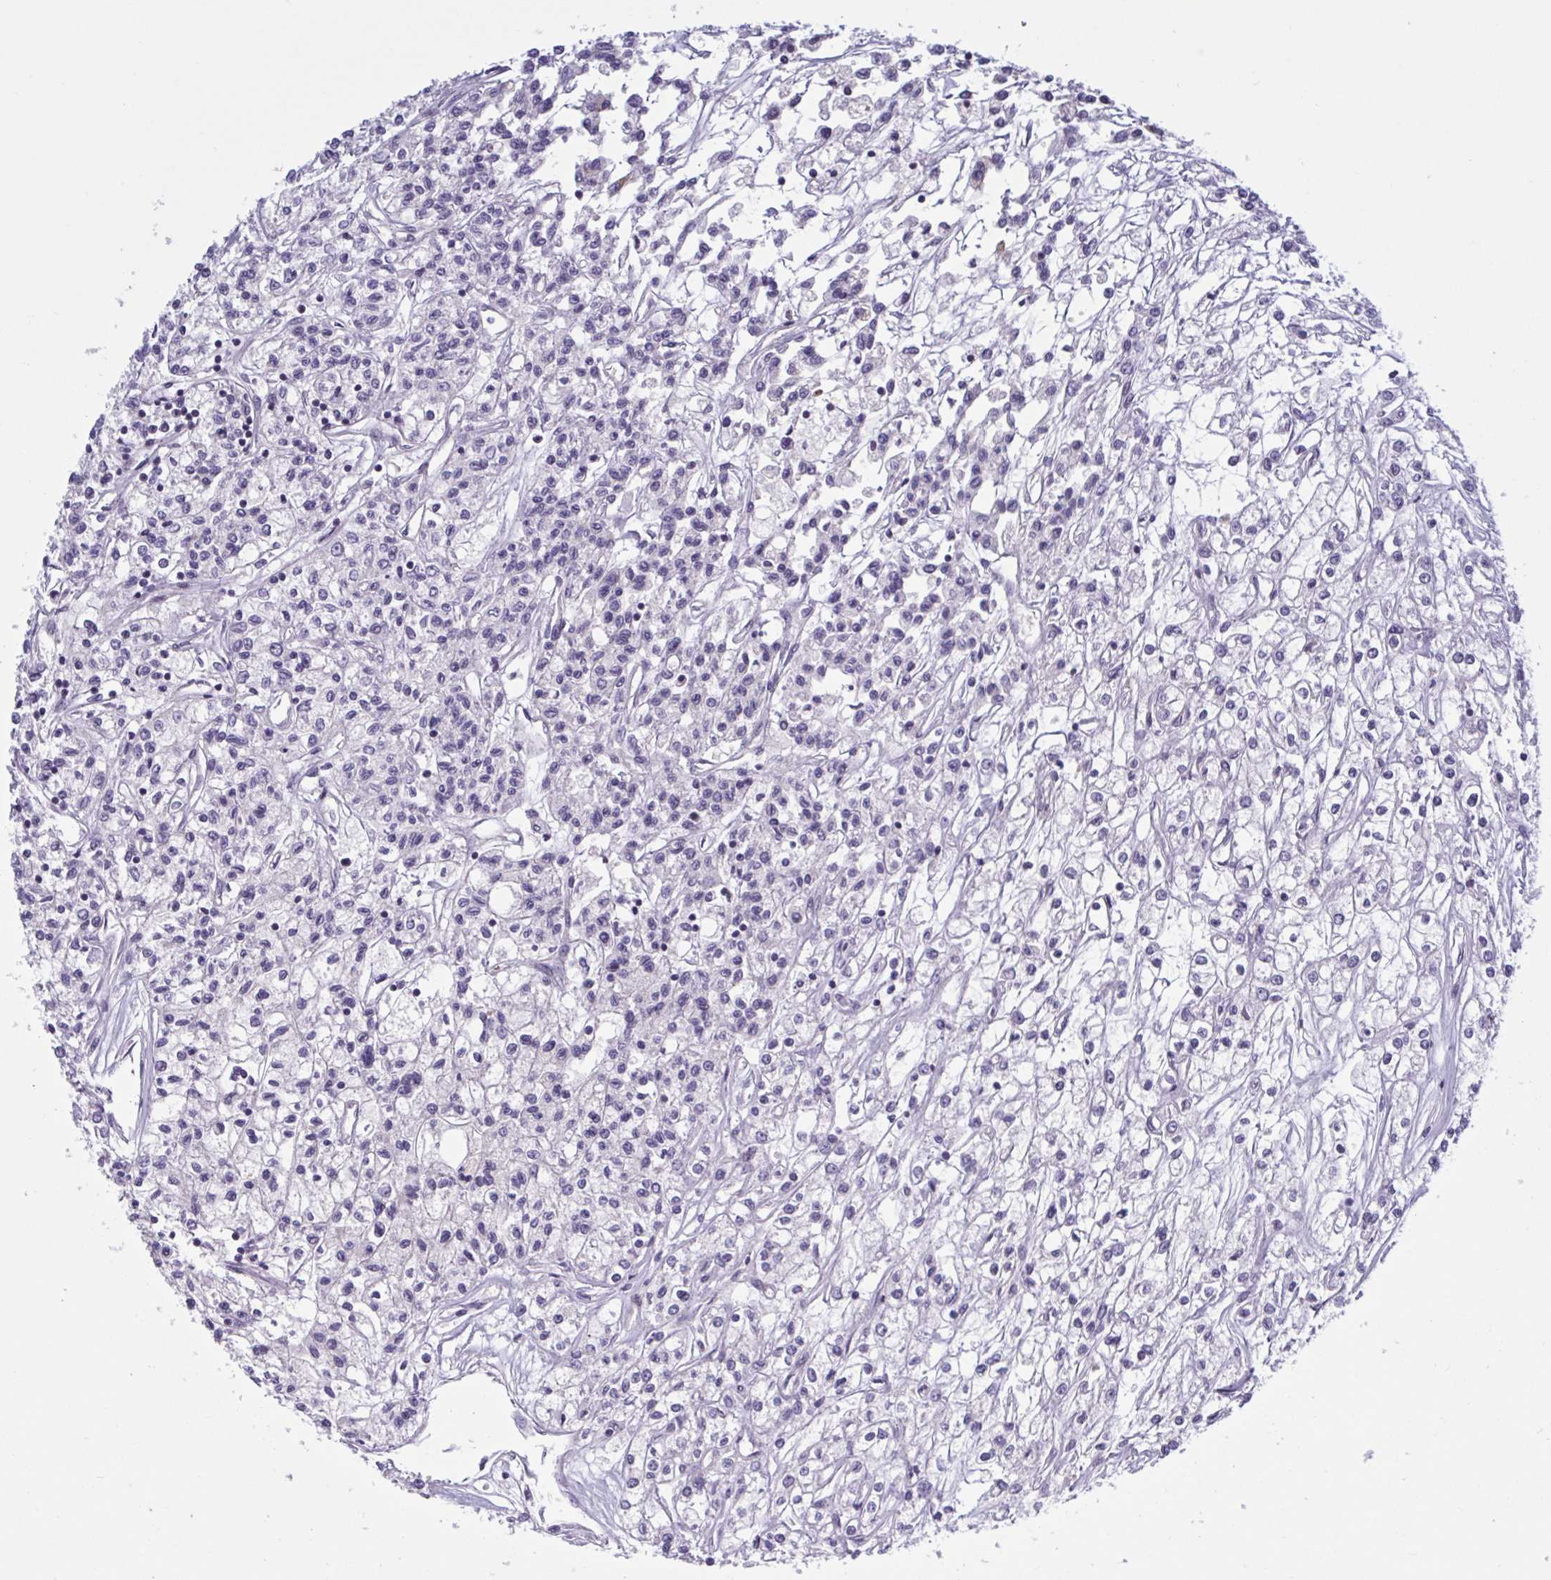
{"staining": {"intensity": "negative", "quantity": "none", "location": "none"}, "tissue": "renal cancer", "cell_type": "Tumor cells", "image_type": "cancer", "snomed": [{"axis": "morphology", "description": "Adenocarcinoma, NOS"}, {"axis": "topography", "description": "Kidney"}], "caption": "High power microscopy photomicrograph of an immunohistochemistry (IHC) histopathology image of renal cancer, revealing no significant positivity in tumor cells. (Brightfield microscopy of DAB (3,3'-diaminobenzidine) IHC at high magnification).", "gene": "HSD11B2", "patient": {"sex": "female", "age": 59}}